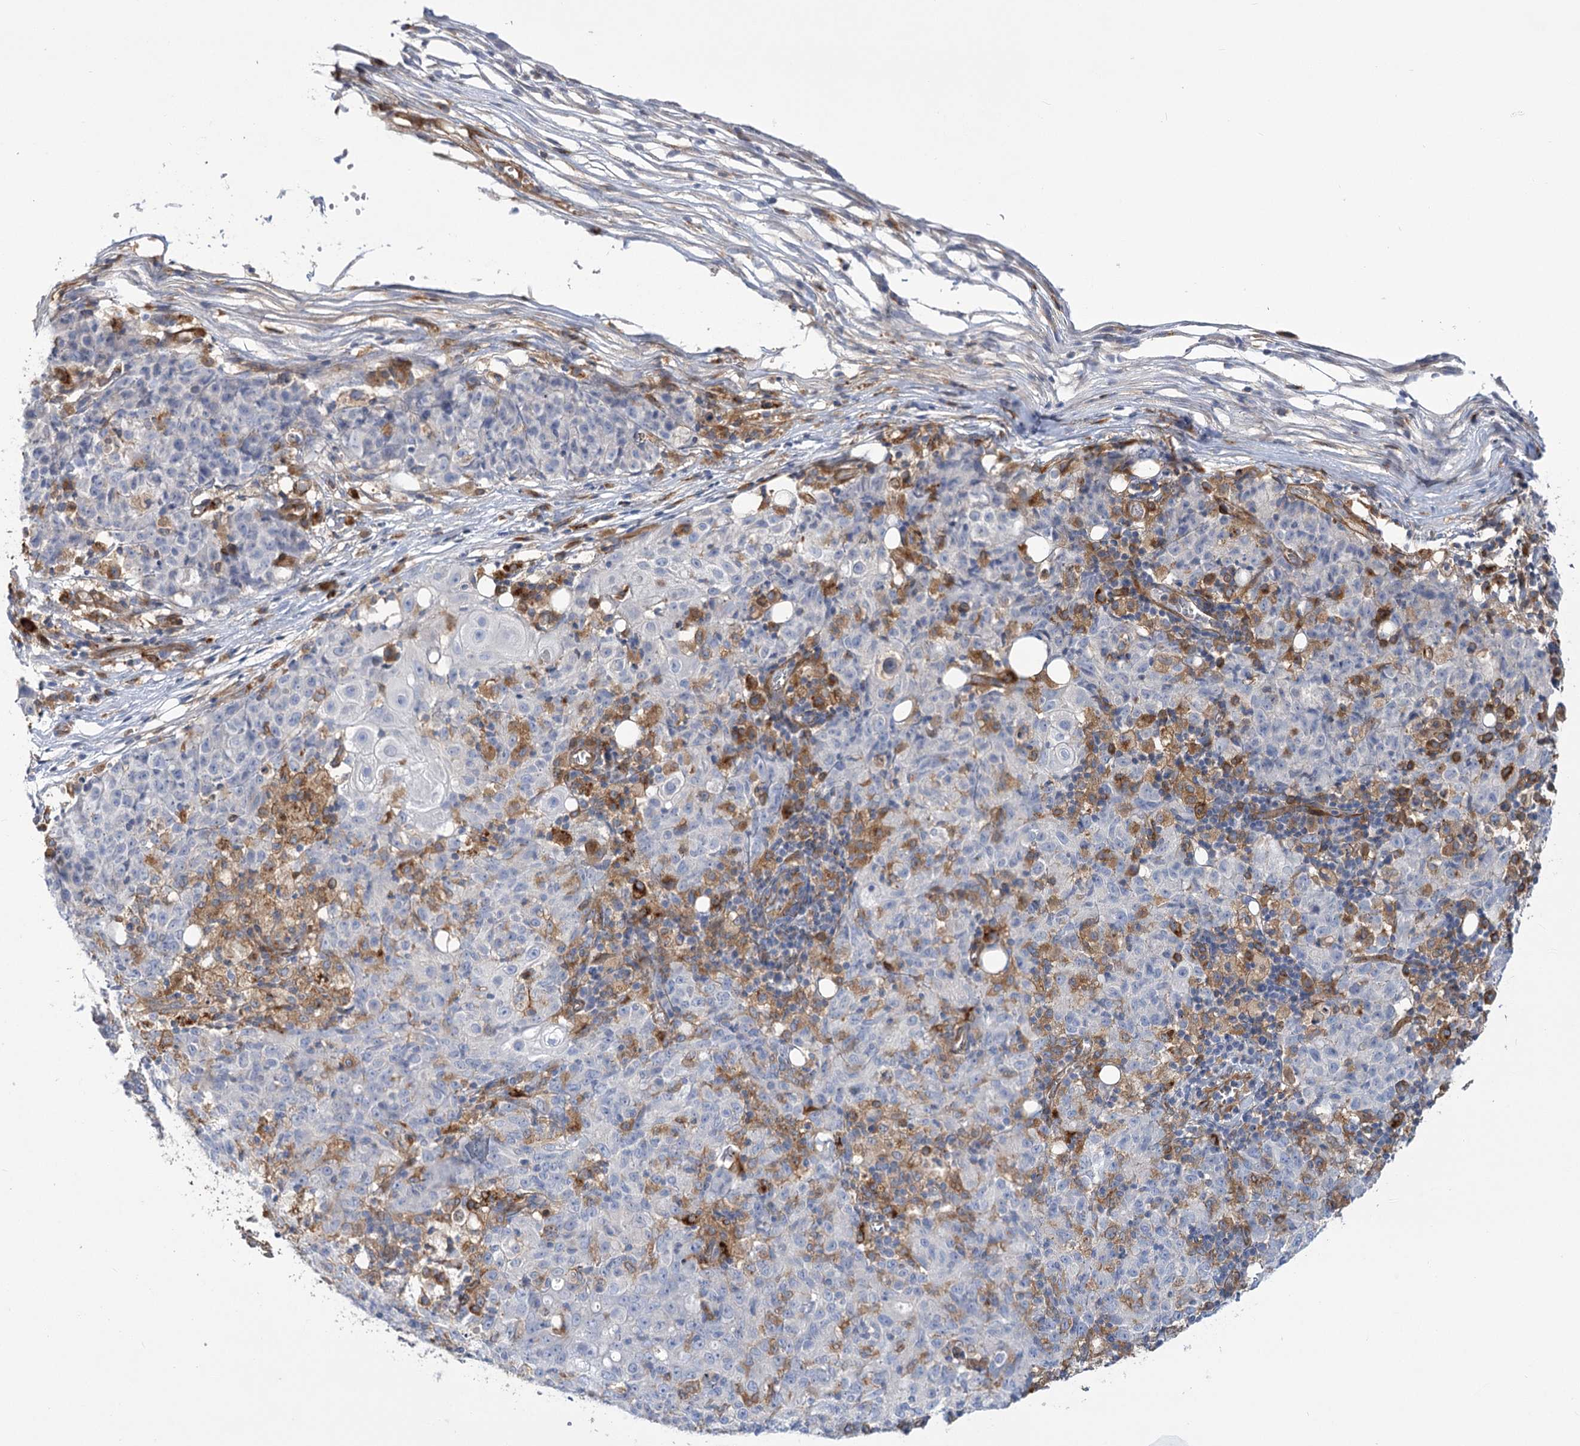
{"staining": {"intensity": "negative", "quantity": "none", "location": "none"}, "tissue": "ovarian cancer", "cell_type": "Tumor cells", "image_type": "cancer", "snomed": [{"axis": "morphology", "description": "Carcinoma, endometroid"}, {"axis": "topography", "description": "Ovary"}], "caption": "Immunohistochemical staining of human ovarian cancer reveals no significant expression in tumor cells.", "gene": "GUSB", "patient": {"sex": "female", "age": 42}}